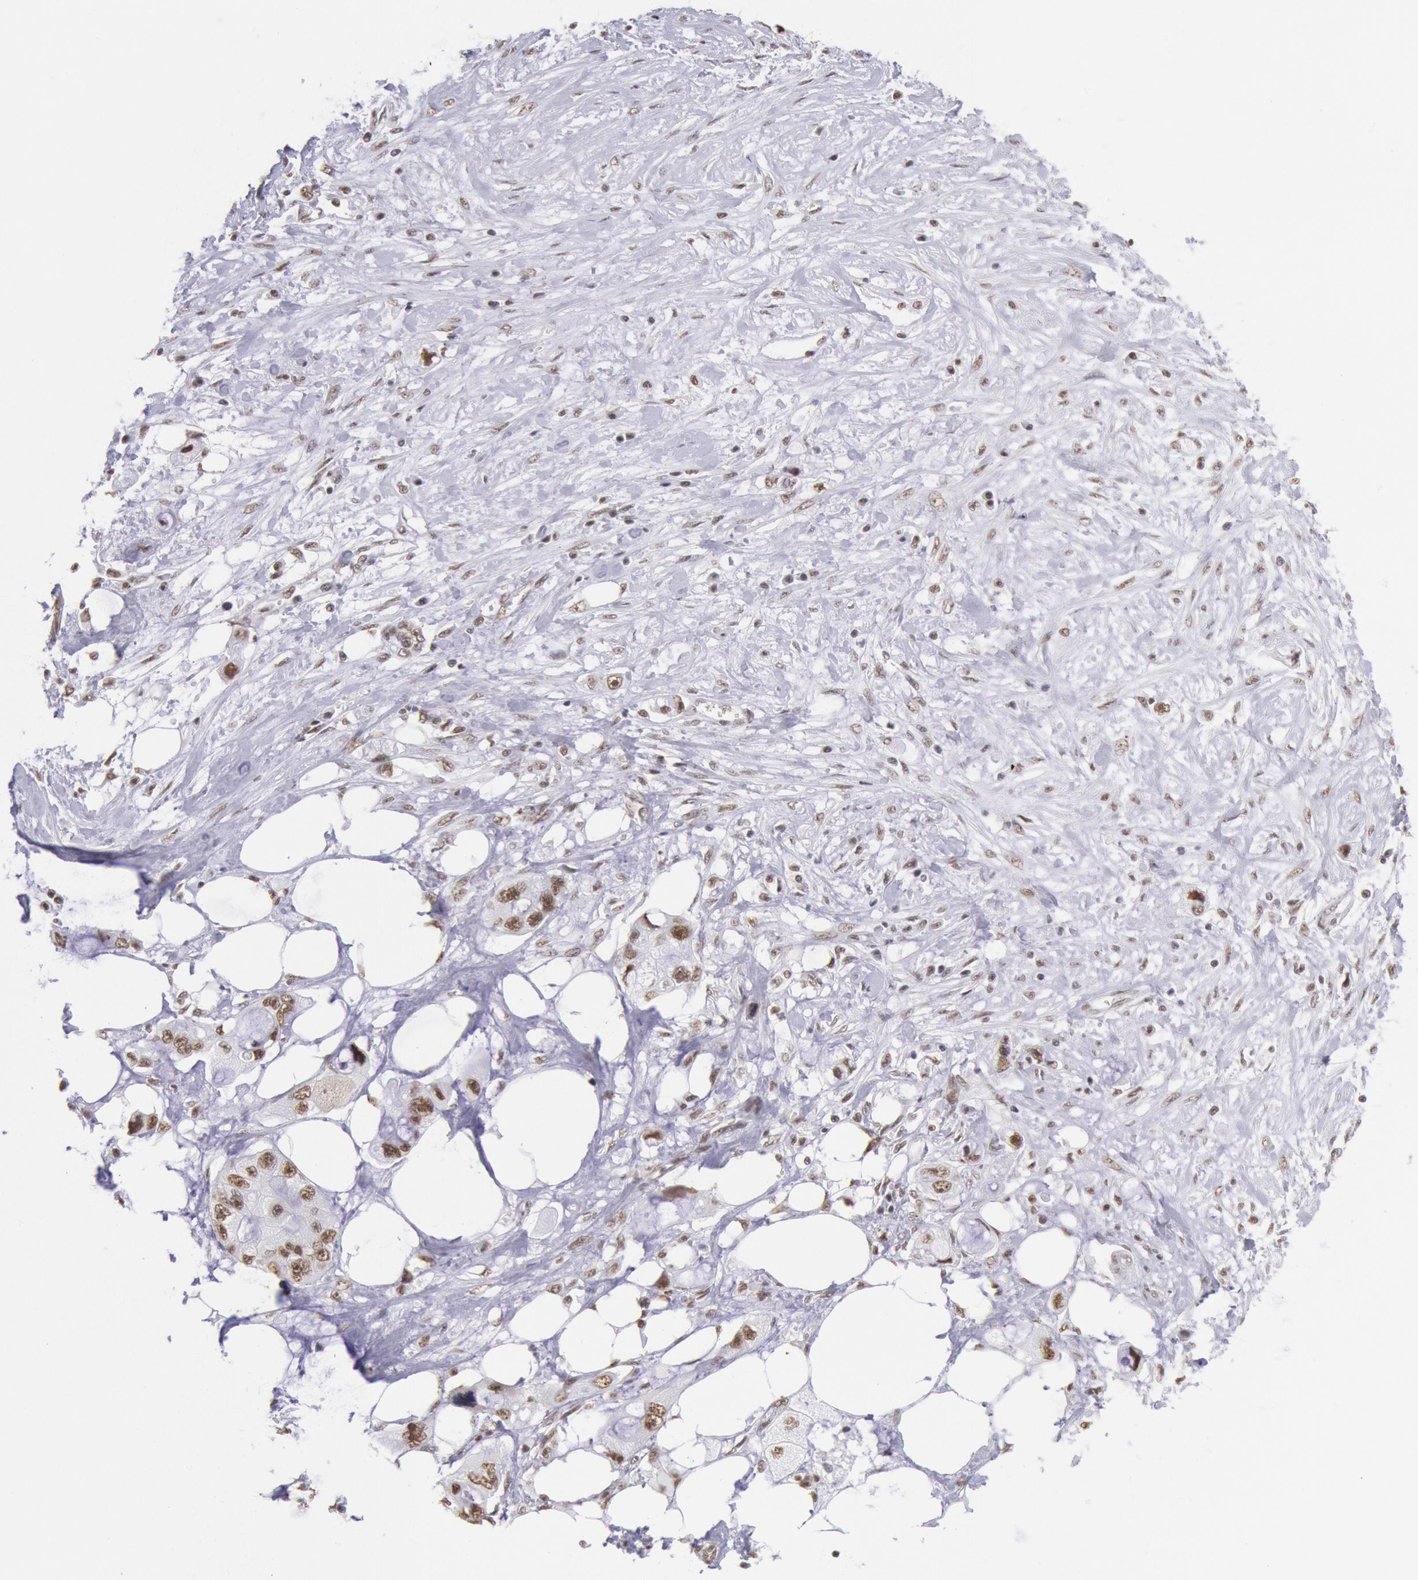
{"staining": {"intensity": "moderate", "quantity": ">75%", "location": "nuclear"}, "tissue": "pancreatic cancer", "cell_type": "Tumor cells", "image_type": "cancer", "snomed": [{"axis": "morphology", "description": "Adenocarcinoma, NOS"}, {"axis": "topography", "description": "Pancreas"}, {"axis": "topography", "description": "Stomach, upper"}], "caption": "Moderate nuclear protein positivity is appreciated in about >75% of tumor cells in adenocarcinoma (pancreatic). The protein is shown in brown color, while the nuclei are stained blue.", "gene": "SNRPD3", "patient": {"sex": "male", "age": 77}}